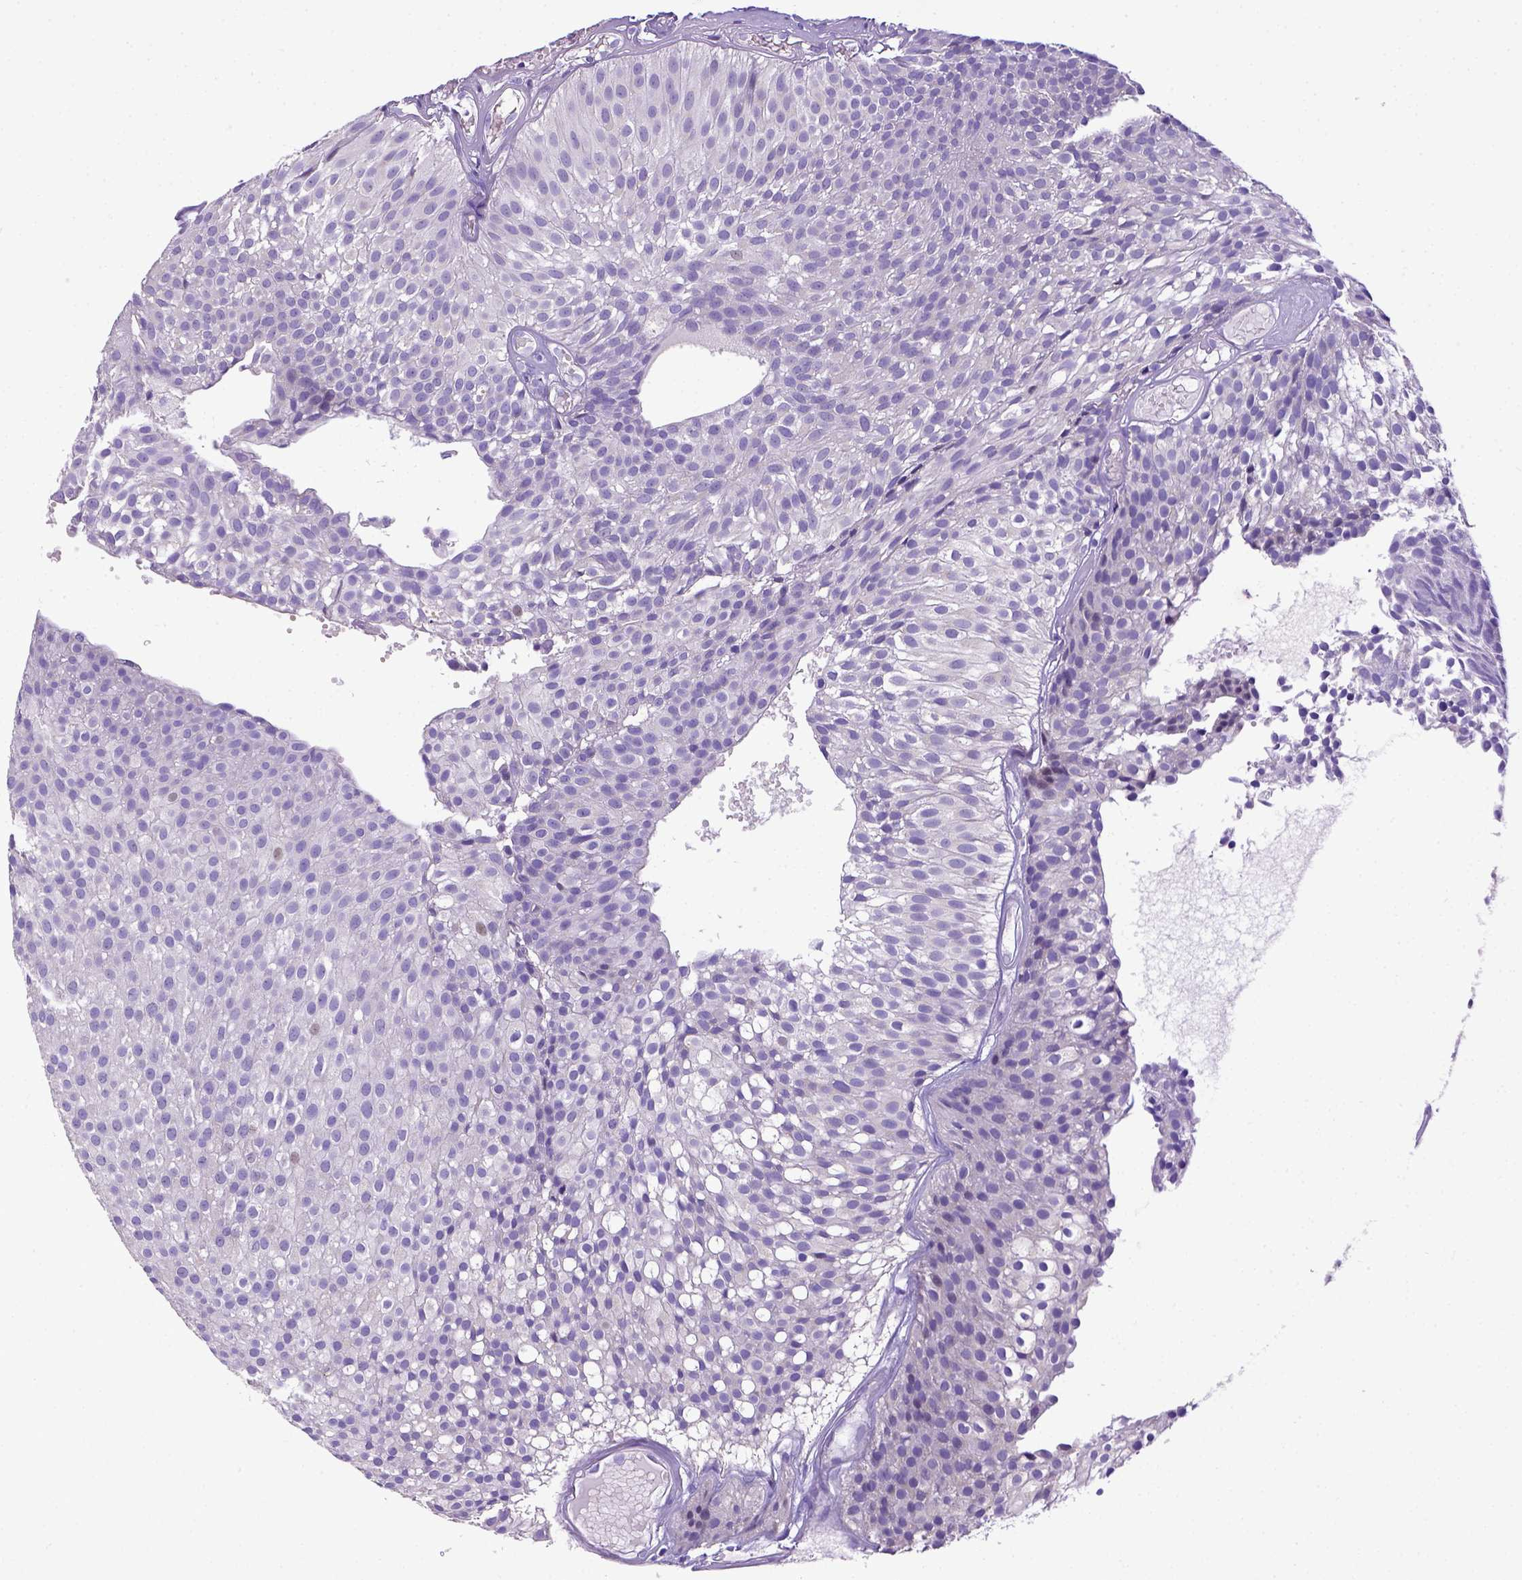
{"staining": {"intensity": "negative", "quantity": "none", "location": "none"}, "tissue": "urothelial cancer", "cell_type": "Tumor cells", "image_type": "cancer", "snomed": [{"axis": "morphology", "description": "Urothelial carcinoma, Low grade"}, {"axis": "topography", "description": "Urinary bladder"}], "caption": "Immunohistochemistry image of human urothelial cancer stained for a protein (brown), which reveals no staining in tumor cells.", "gene": "CD40", "patient": {"sex": "male", "age": 63}}